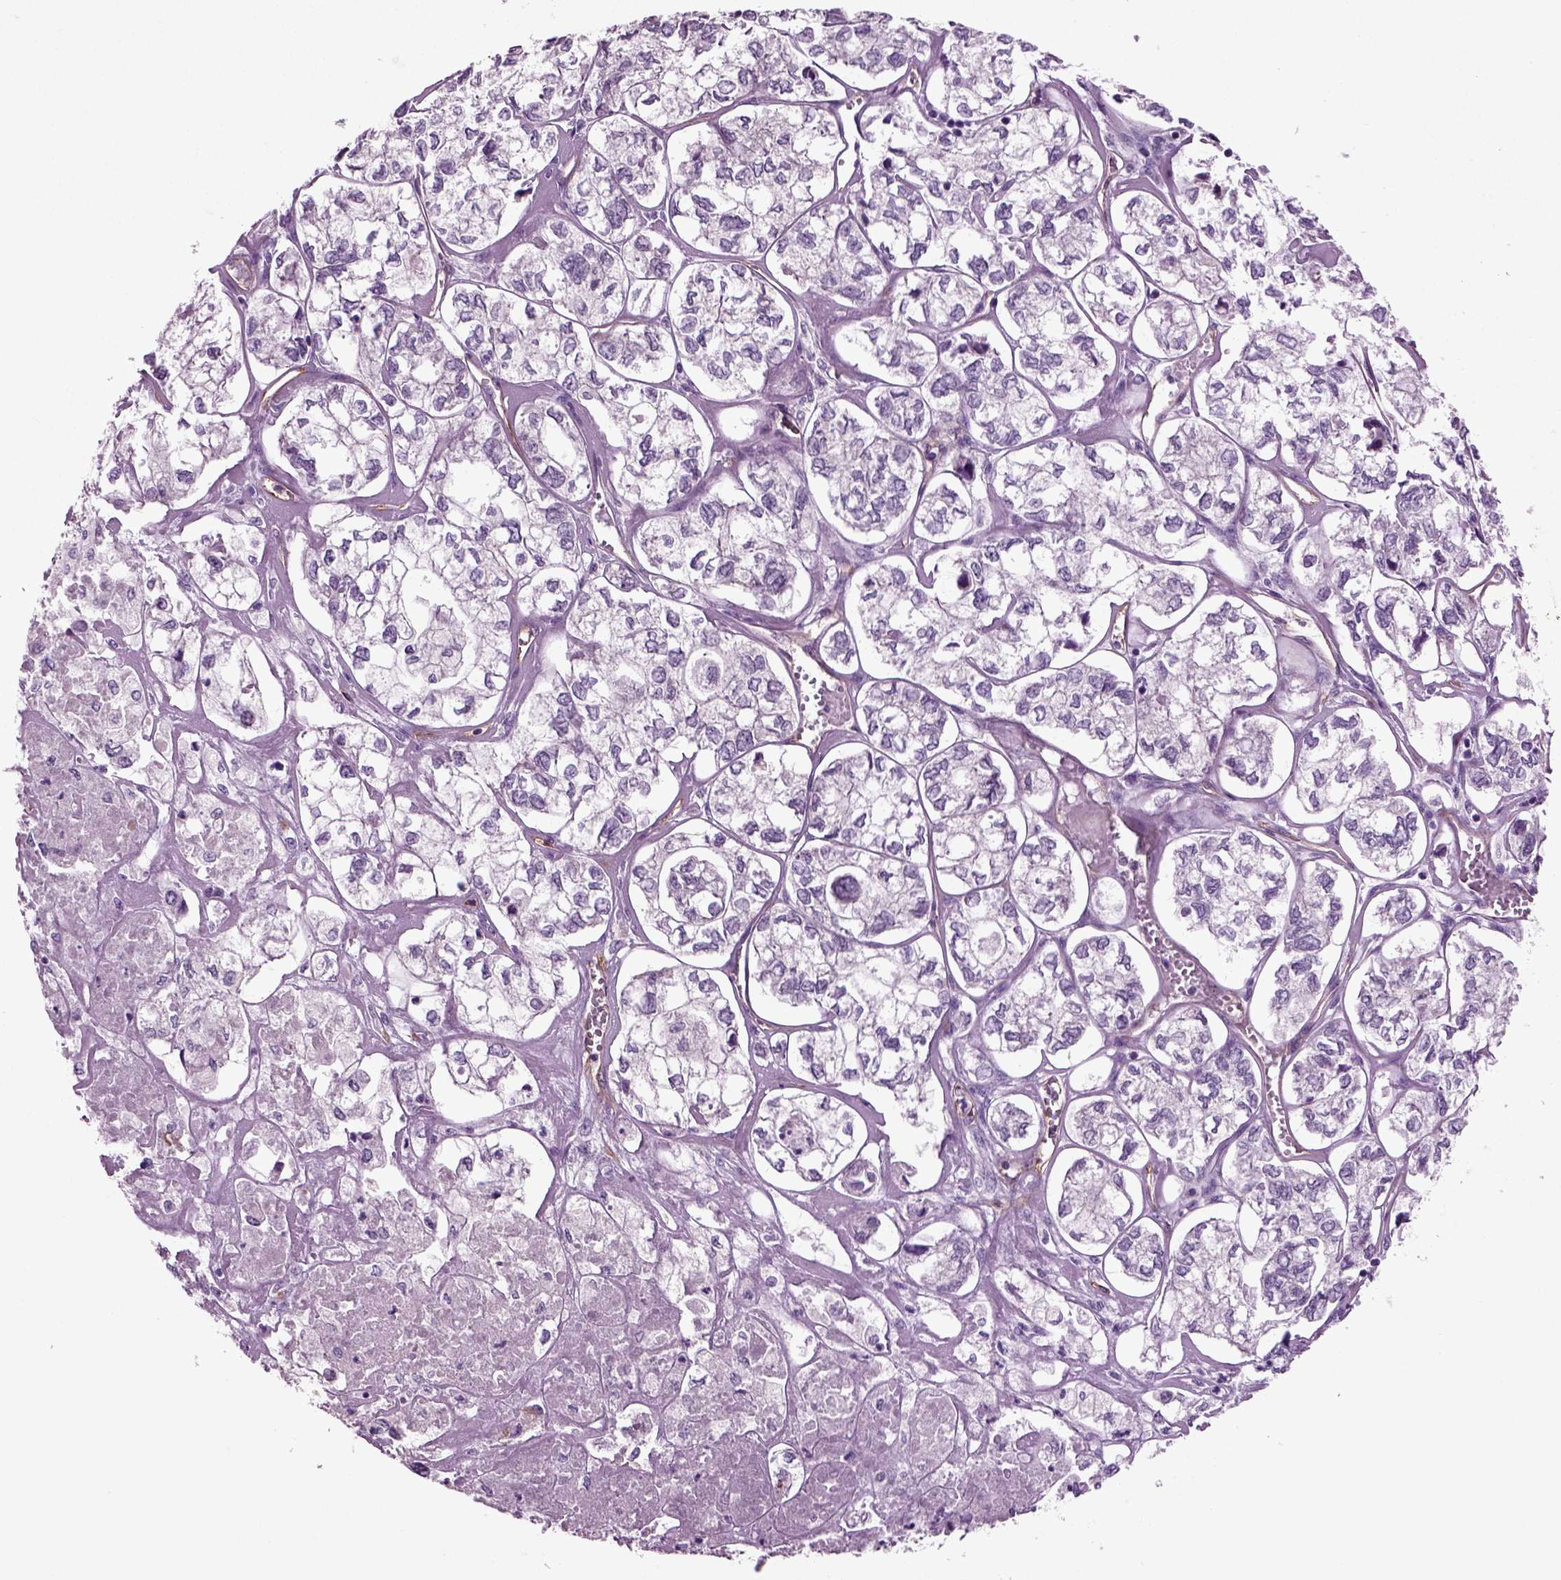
{"staining": {"intensity": "negative", "quantity": "none", "location": "none"}, "tissue": "ovarian cancer", "cell_type": "Tumor cells", "image_type": "cancer", "snomed": [{"axis": "morphology", "description": "Carcinoma, endometroid"}, {"axis": "topography", "description": "Ovary"}], "caption": "An immunohistochemistry image of ovarian cancer (endometroid carcinoma) is shown. There is no staining in tumor cells of ovarian cancer (endometroid carcinoma).", "gene": "COL9A2", "patient": {"sex": "female", "age": 64}}